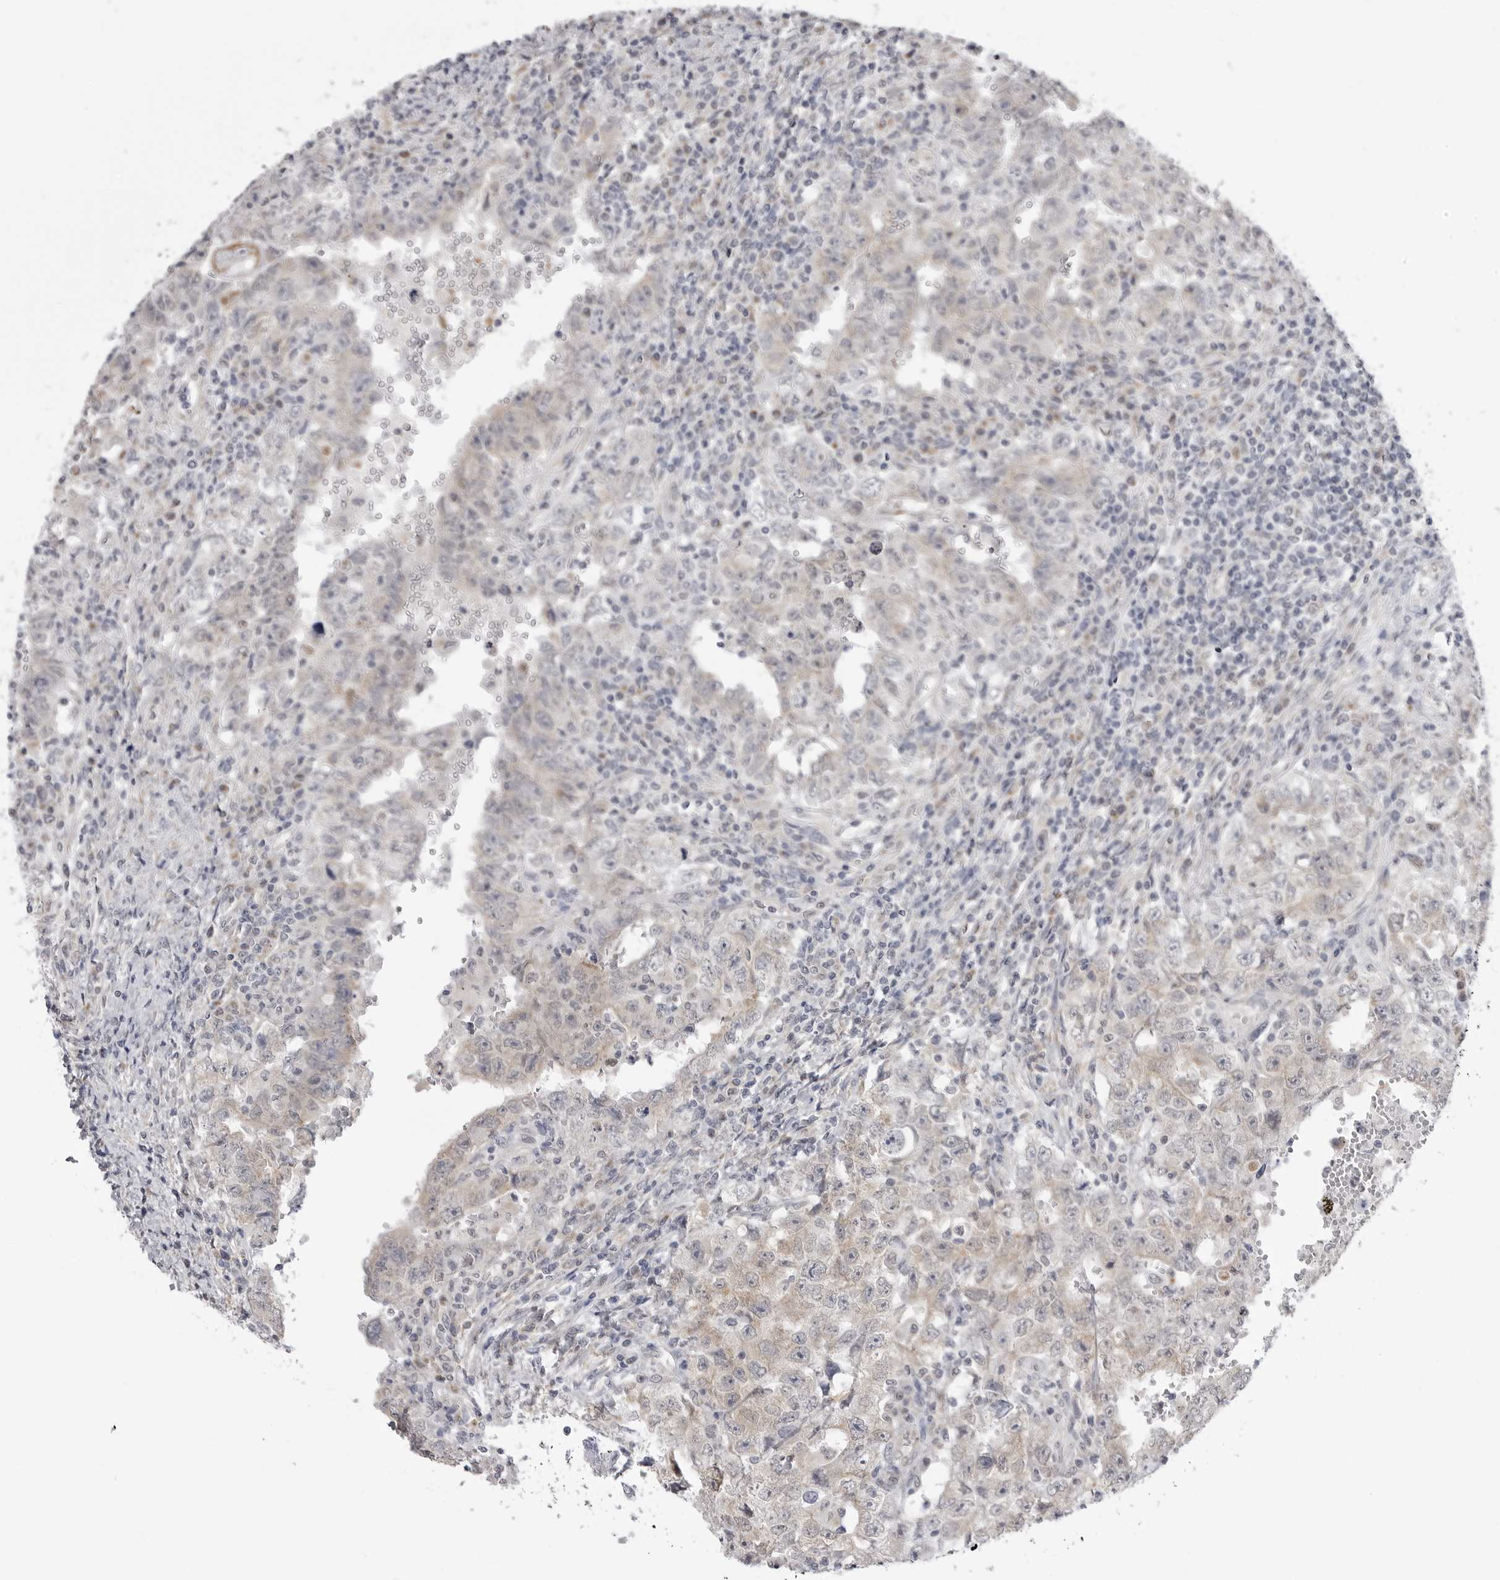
{"staining": {"intensity": "negative", "quantity": "none", "location": "none"}, "tissue": "testis cancer", "cell_type": "Tumor cells", "image_type": "cancer", "snomed": [{"axis": "morphology", "description": "Carcinoma, Embryonal, NOS"}, {"axis": "topography", "description": "Testis"}], "caption": "A histopathology image of testis cancer stained for a protein exhibits no brown staining in tumor cells. (Brightfield microscopy of DAB (3,3'-diaminobenzidine) IHC at high magnification).", "gene": "FH", "patient": {"sex": "male", "age": 26}}